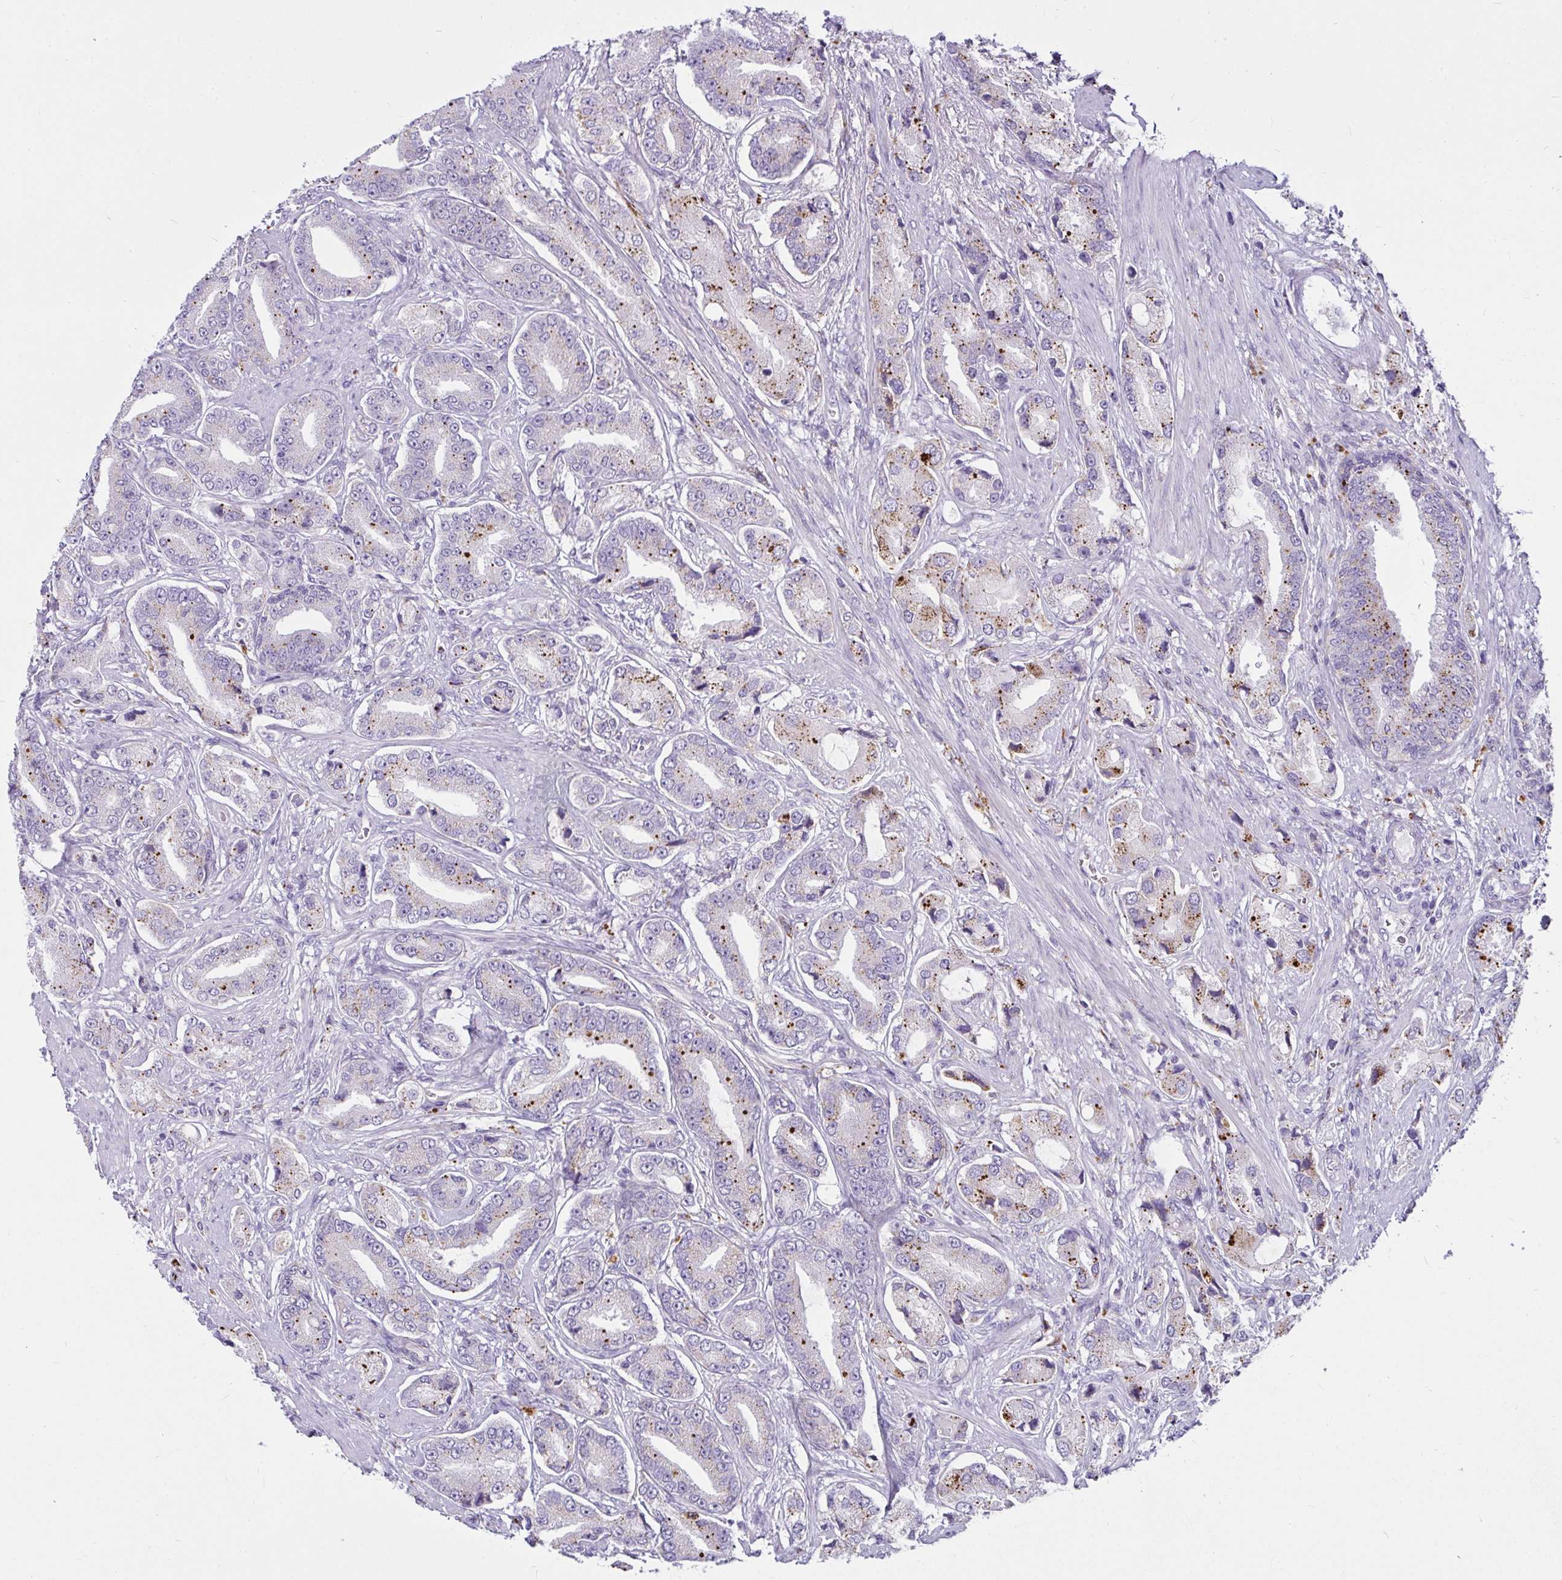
{"staining": {"intensity": "moderate", "quantity": "25%-75%", "location": "cytoplasmic/membranous"}, "tissue": "prostate cancer", "cell_type": "Tumor cells", "image_type": "cancer", "snomed": [{"axis": "morphology", "description": "Adenocarcinoma, High grade"}, {"axis": "topography", "description": "Prostate and seminal vesicle, NOS"}], "caption": "An immunohistochemistry photomicrograph of neoplastic tissue is shown. Protein staining in brown labels moderate cytoplasmic/membranous positivity in prostate cancer within tumor cells.", "gene": "CTSZ", "patient": {"sex": "male", "age": 61}}